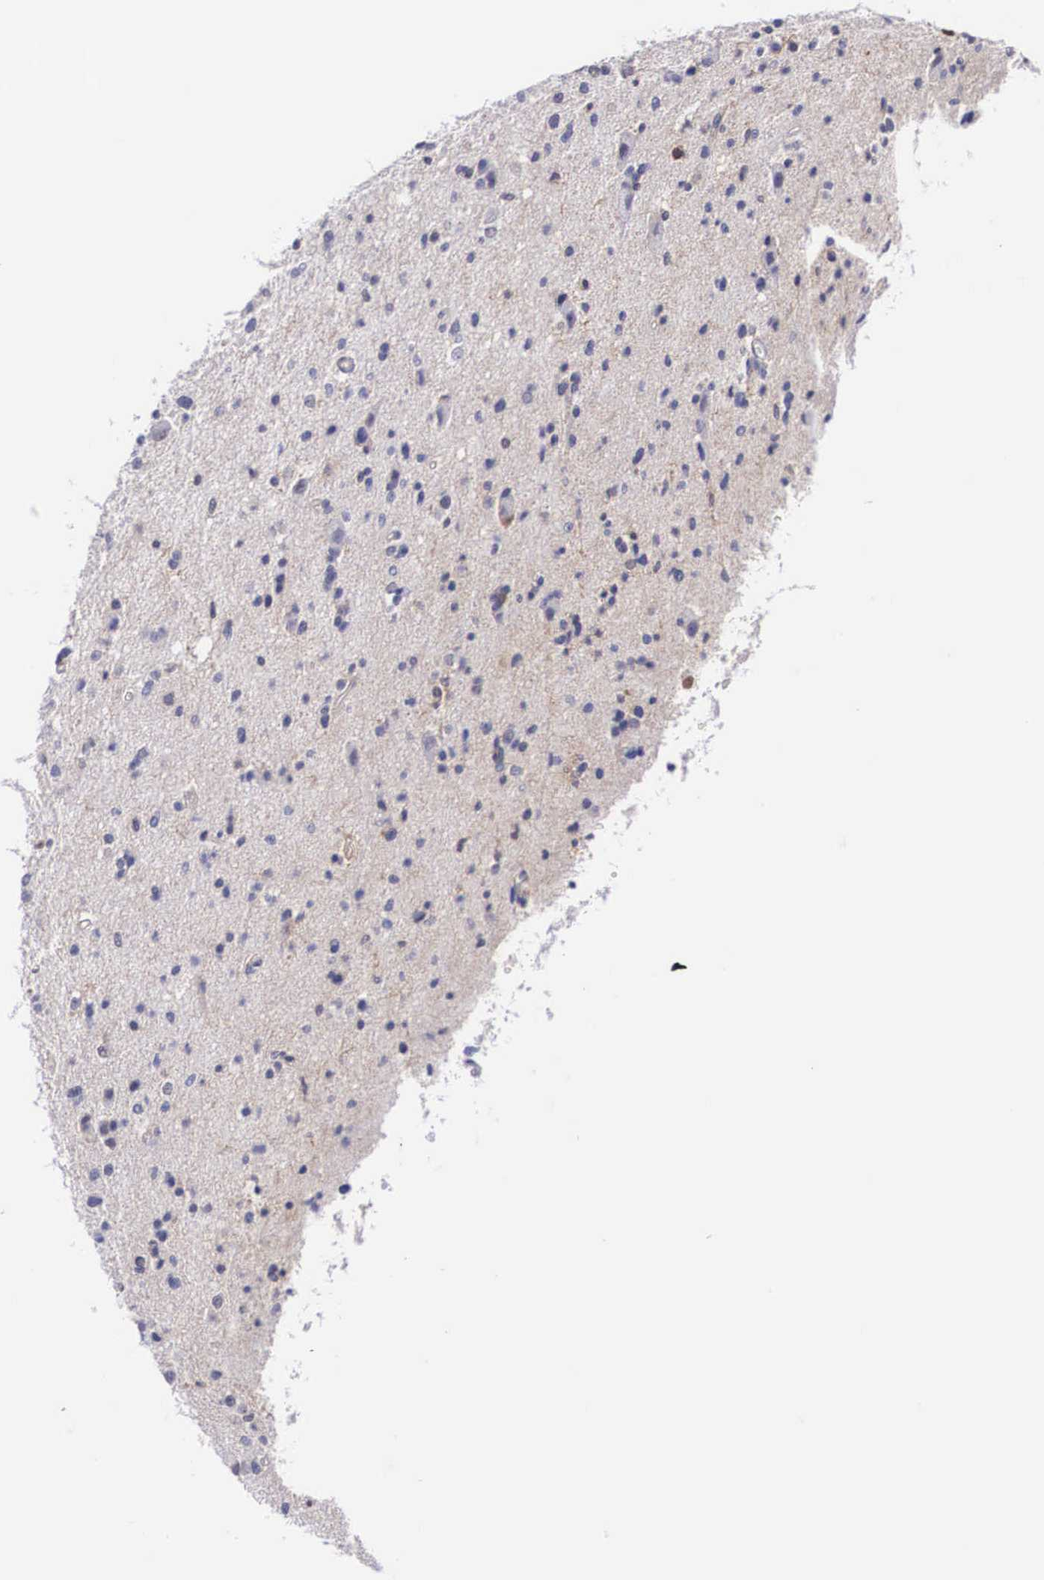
{"staining": {"intensity": "negative", "quantity": "none", "location": "none"}, "tissue": "glioma", "cell_type": "Tumor cells", "image_type": "cancer", "snomed": [{"axis": "morphology", "description": "Glioma, malignant, Low grade"}, {"axis": "topography", "description": "Brain"}], "caption": "High power microscopy image of an immunohistochemistry (IHC) photomicrograph of malignant glioma (low-grade), revealing no significant staining in tumor cells.", "gene": "NR4A2", "patient": {"sex": "female", "age": 46}}